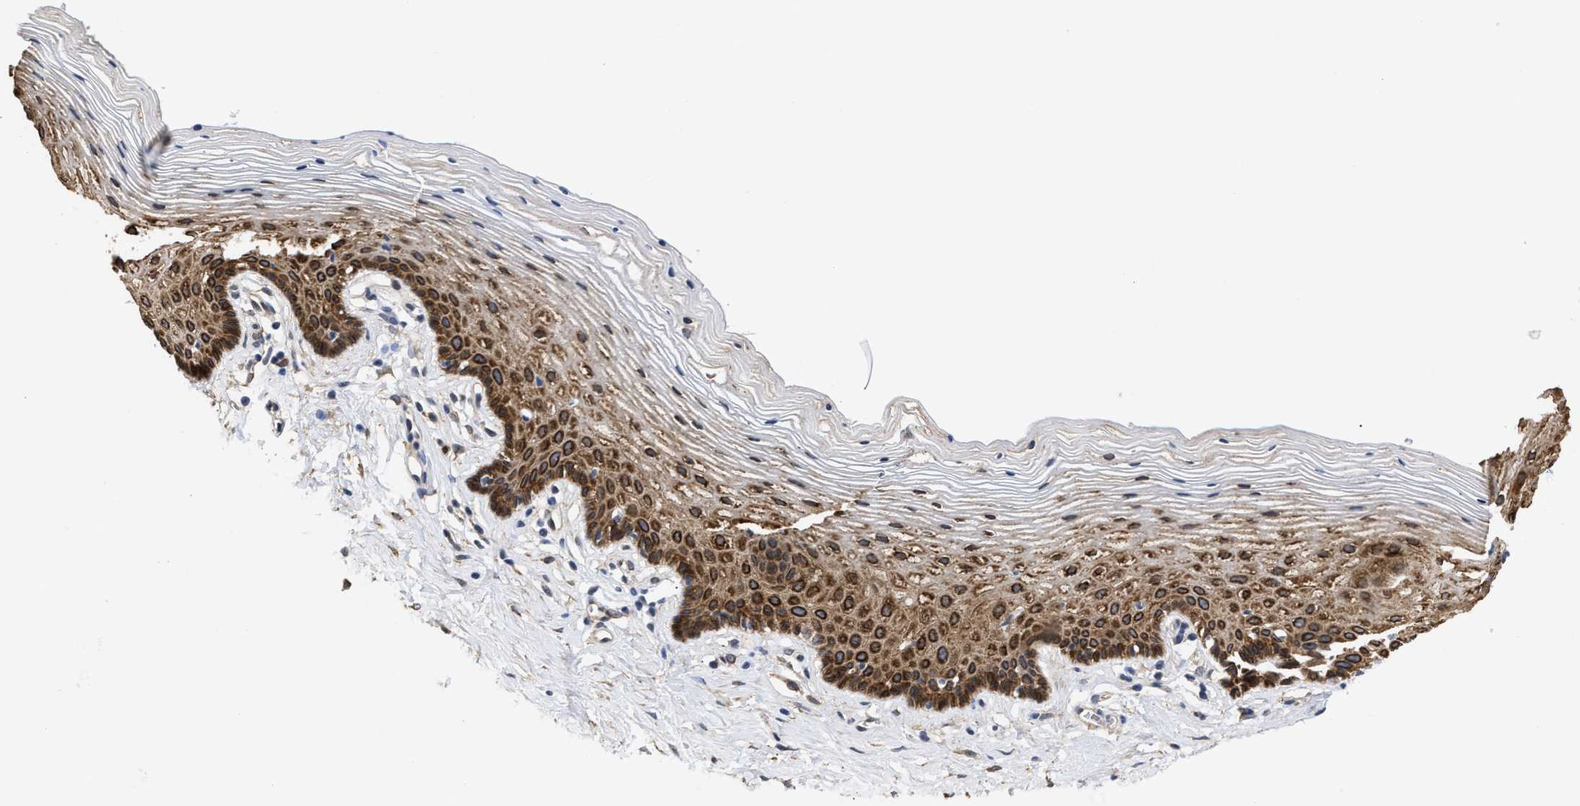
{"staining": {"intensity": "strong", "quantity": ">75%", "location": "cytoplasmic/membranous"}, "tissue": "vagina", "cell_type": "Squamous epithelial cells", "image_type": "normal", "snomed": [{"axis": "morphology", "description": "Normal tissue, NOS"}, {"axis": "topography", "description": "Vagina"}], "caption": "Benign vagina reveals strong cytoplasmic/membranous staining in approximately >75% of squamous epithelial cells, visualized by immunohistochemistry.", "gene": "AHNAK2", "patient": {"sex": "female", "age": 32}}